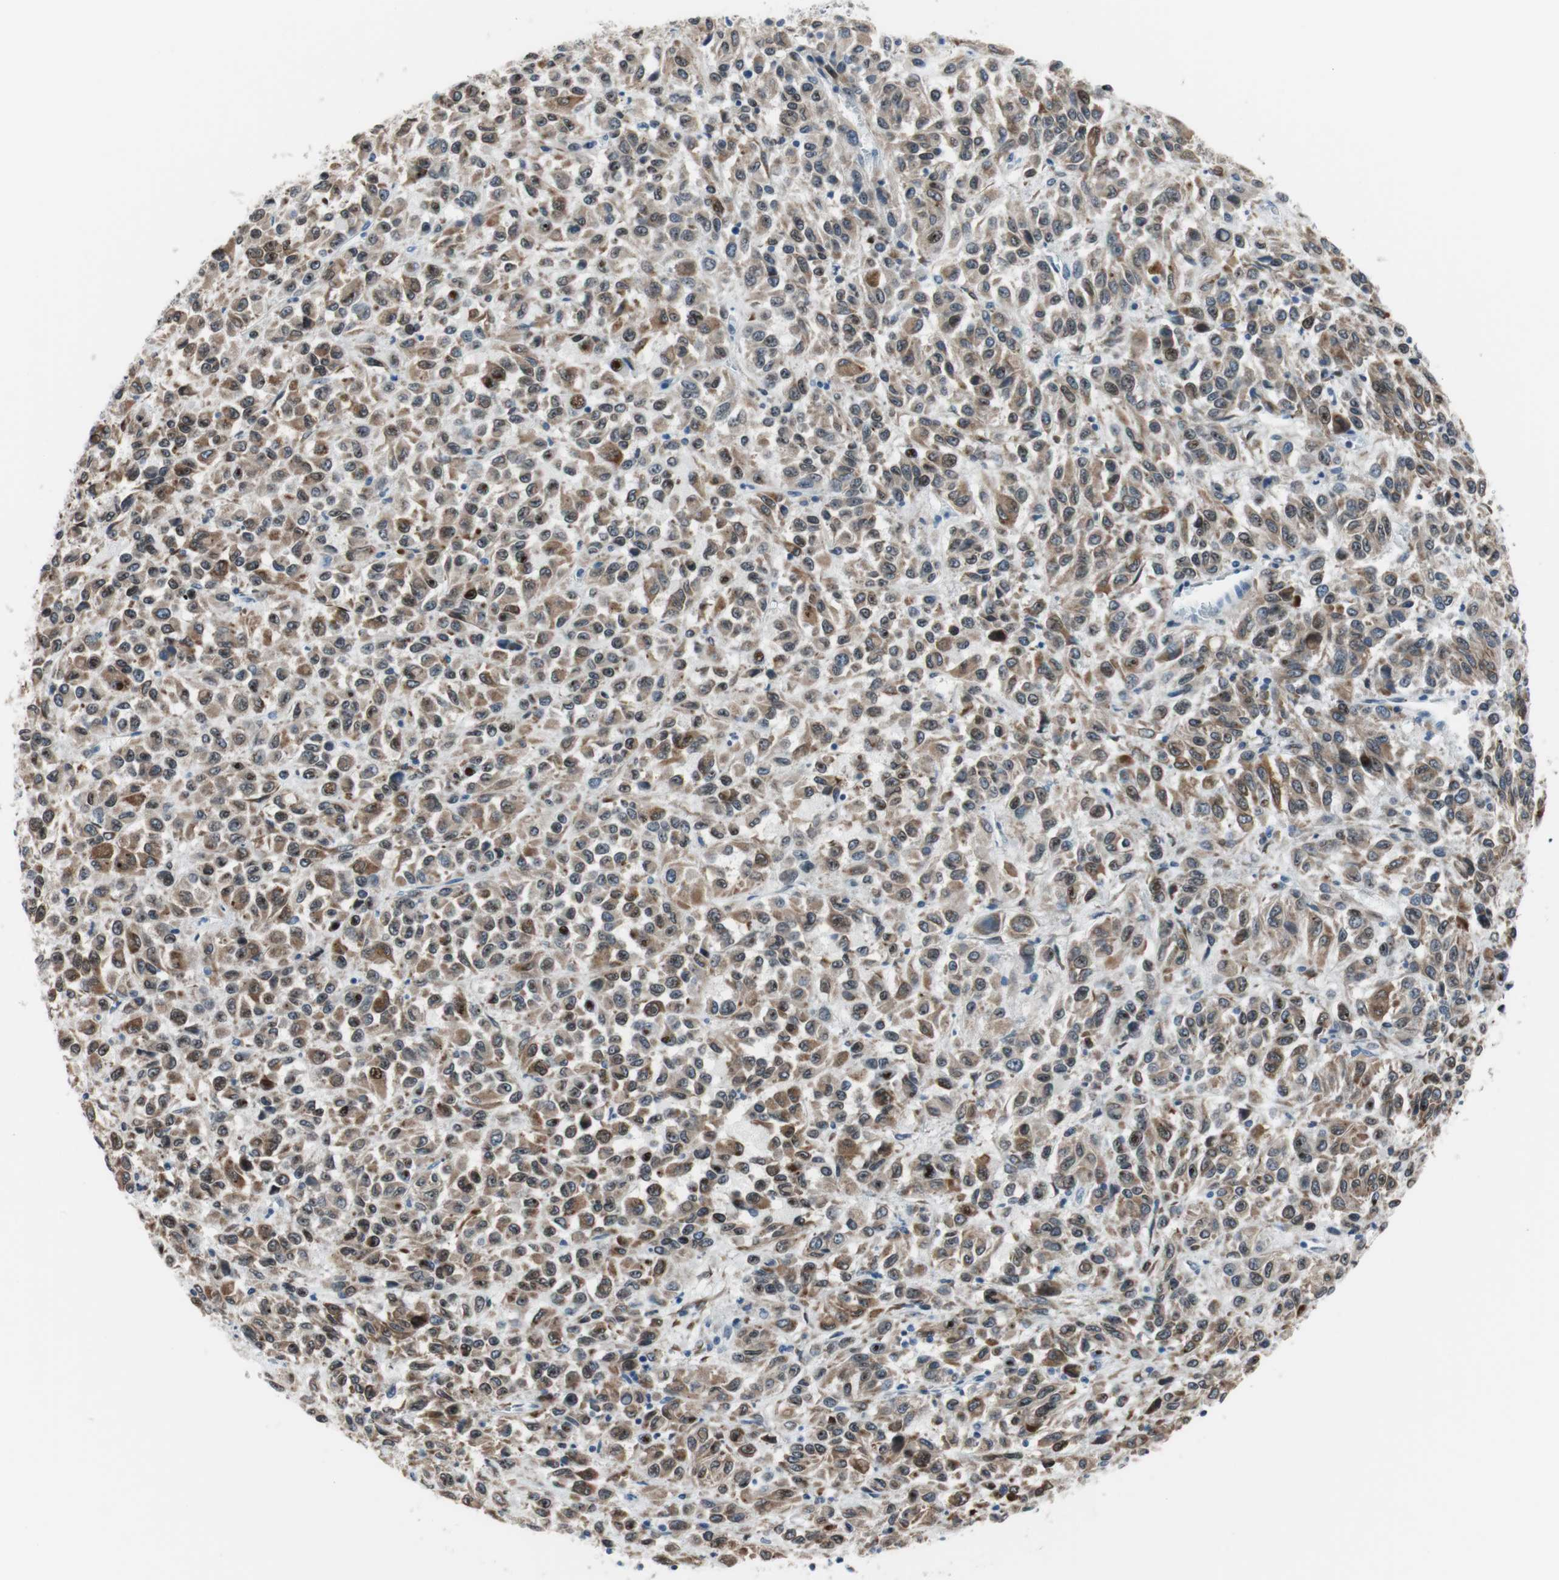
{"staining": {"intensity": "moderate", "quantity": ">75%", "location": "cytoplasmic/membranous"}, "tissue": "melanoma", "cell_type": "Tumor cells", "image_type": "cancer", "snomed": [{"axis": "morphology", "description": "Malignant melanoma, Metastatic site"}, {"axis": "topography", "description": "Lung"}], "caption": "A high-resolution photomicrograph shows IHC staining of malignant melanoma (metastatic site), which shows moderate cytoplasmic/membranous expression in approximately >75% of tumor cells. The staining was performed using DAB, with brown indicating positive protein expression. Nuclei are stained blue with hematoxylin.", "gene": "TMED7", "patient": {"sex": "male", "age": 64}}